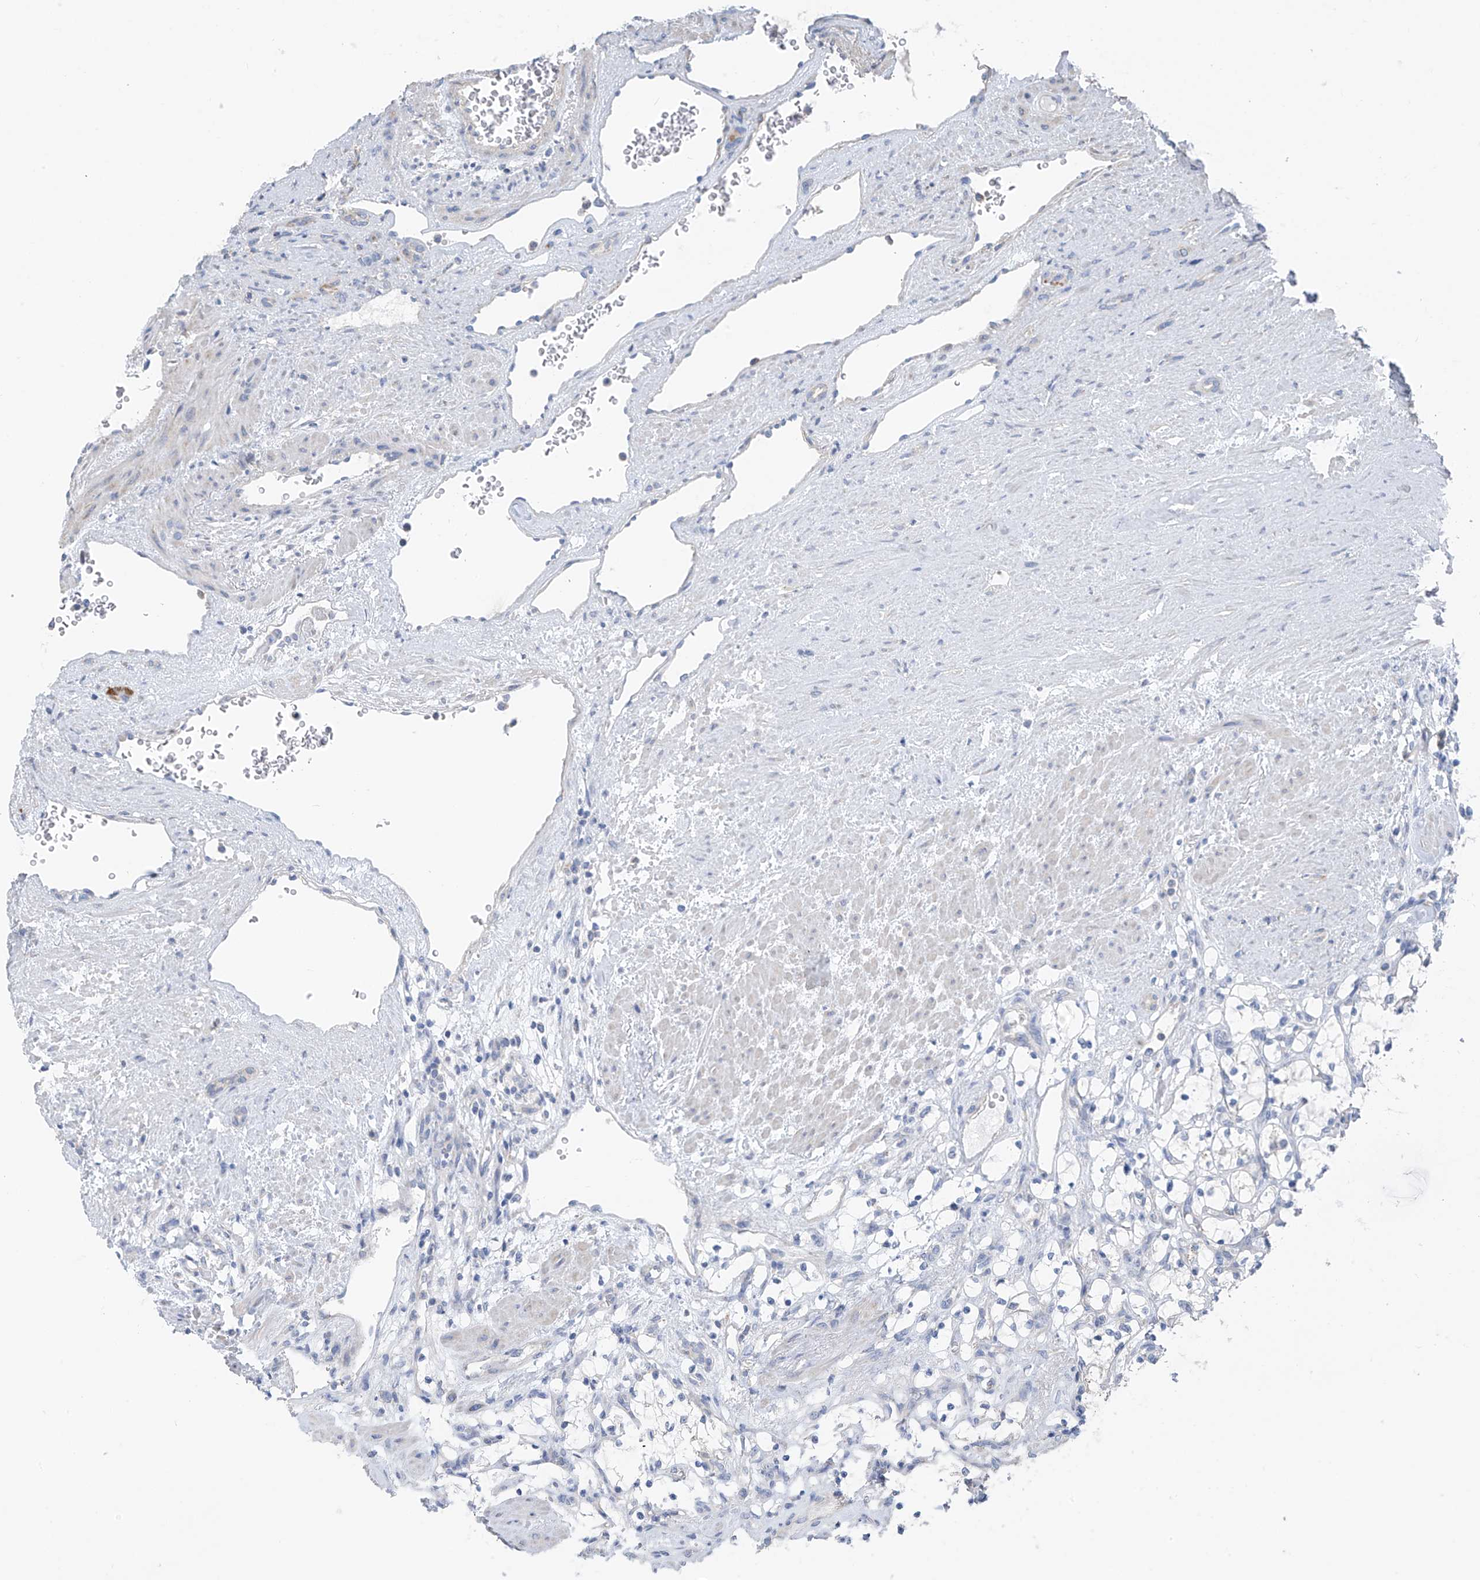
{"staining": {"intensity": "negative", "quantity": "none", "location": "none"}, "tissue": "renal cancer", "cell_type": "Tumor cells", "image_type": "cancer", "snomed": [{"axis": "morphology", "description": "Adenocarcinoma, NOS"}, {"axis": "topography", "description": "Kidney"}], "caption": "This is an immunohistochemistry photomicrograph of human renal cancer. There is no staining in tumor cells.", "gene": "SYN3", "patient": {"sex": "female", "age": 69}}